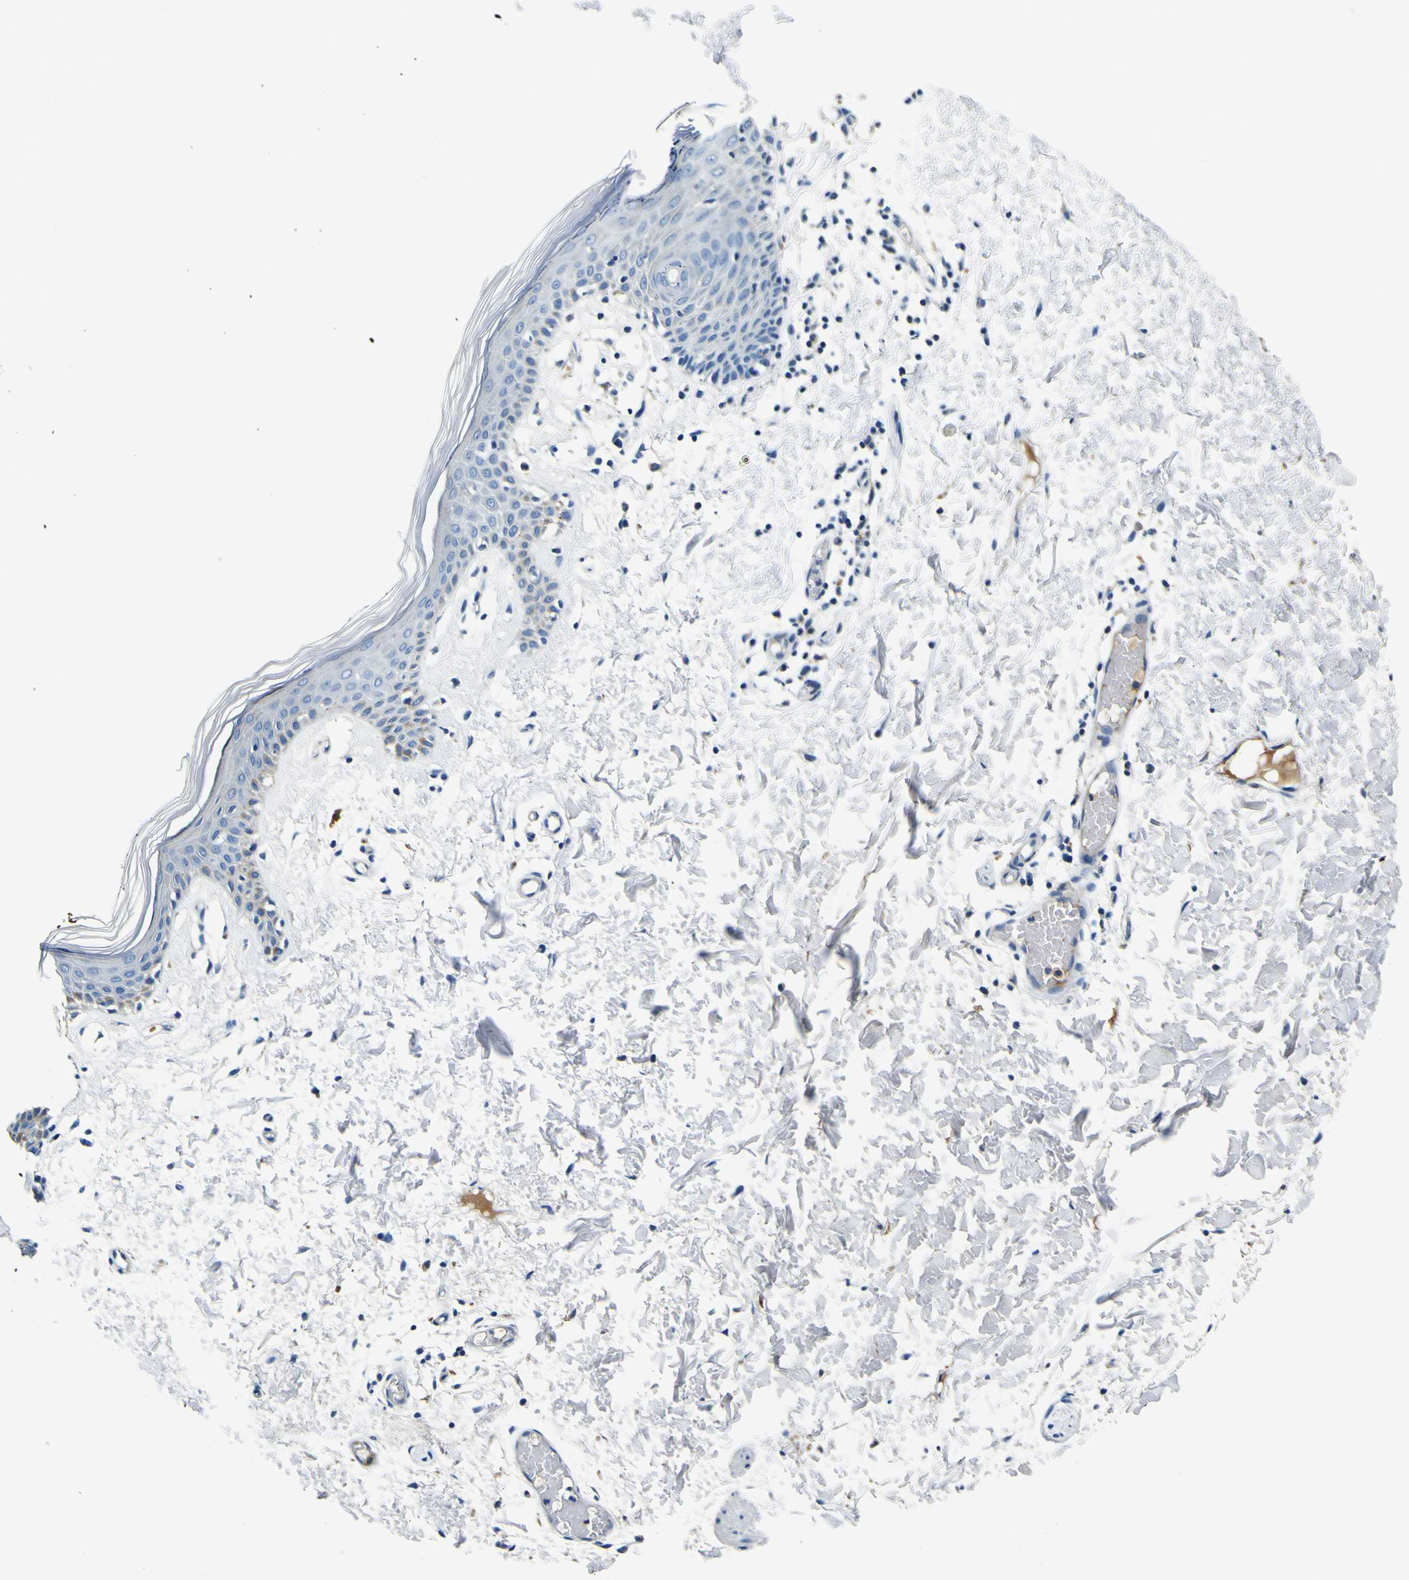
{"staining": {"intensity": "negative", "quantity": "none", "location": "none"}, "tissue": "skin", "cell_type": "Fibroblasts", "image_type": "normal", "snomed": [{"axis": "morphology", "description": "Normal tissue, NOS"}, {"axis": "topography", "description": "Skin"}], "caption": "Immunohistochemistry of benign skin shows no positivity in fibroblasts. Nuclei are stained in blue.", "gene": "ADGRA2", "patient": {"sex": "male", "age": 53}}